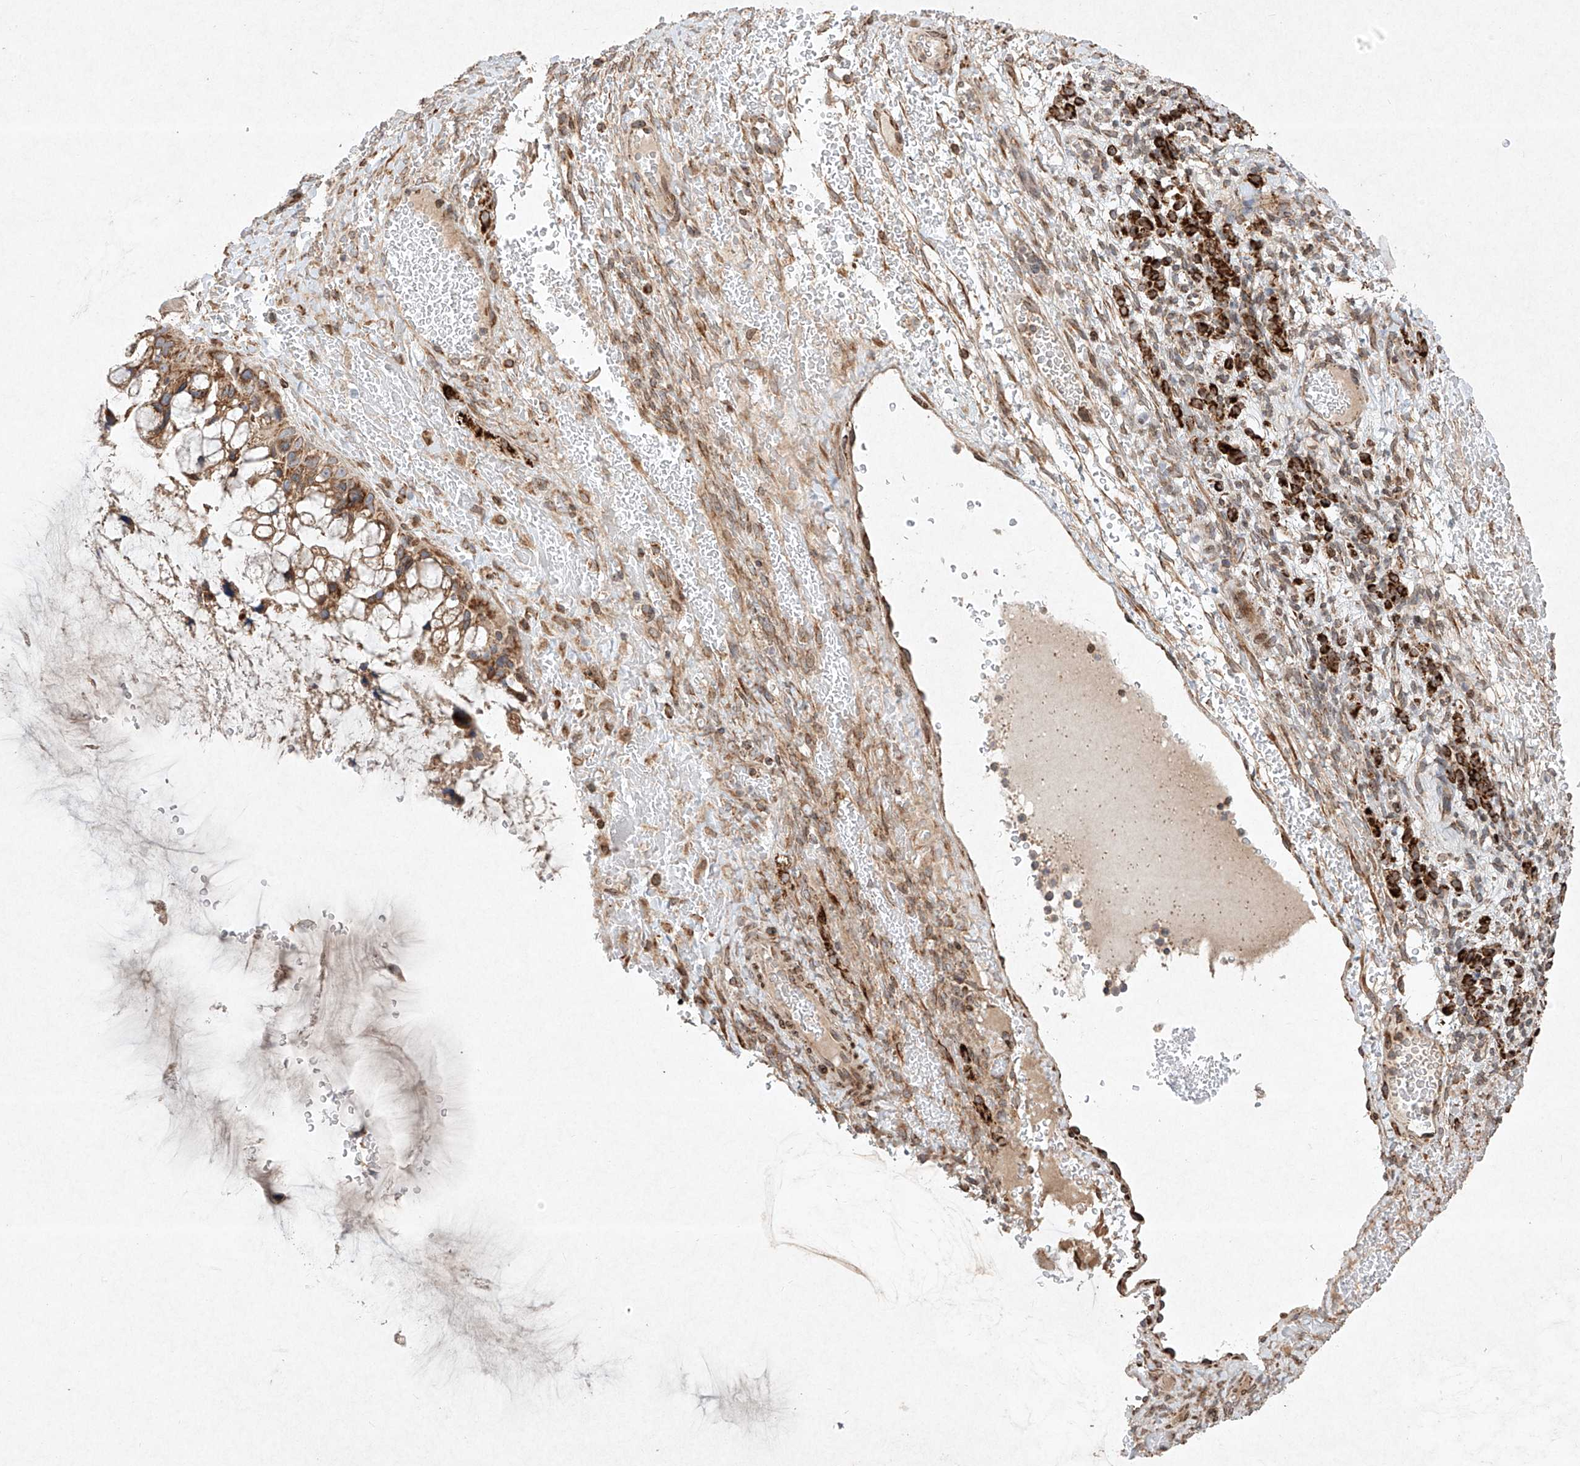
{"staining": {"intensity": "moderate", "quantity": ">75%", "location": "cytoplasmic/membranous"}, "tissue": "ovarian cancer", "cell_type": "Tumor cells", "image_type": "cancer", "snomed": [{"axis": "morphology", "description": "Cystadenocarcinoma, mucinous, NOS"}, {"axis": "topography", "description": "Ovary"}], "caption": "IHC photomicrograph of neoplastic tissue: ovarian mucinous cystadenocarcinoma stained using immunohistochemistry reveals medium levels of moderate protein expression localized specifically in the cytoplasmic/membranous of tumor cells, appearing as a cytoplasmic/membranous brown color.", "gene": "SEMA3B", "patient": {"sex": "female", "age": 37}}